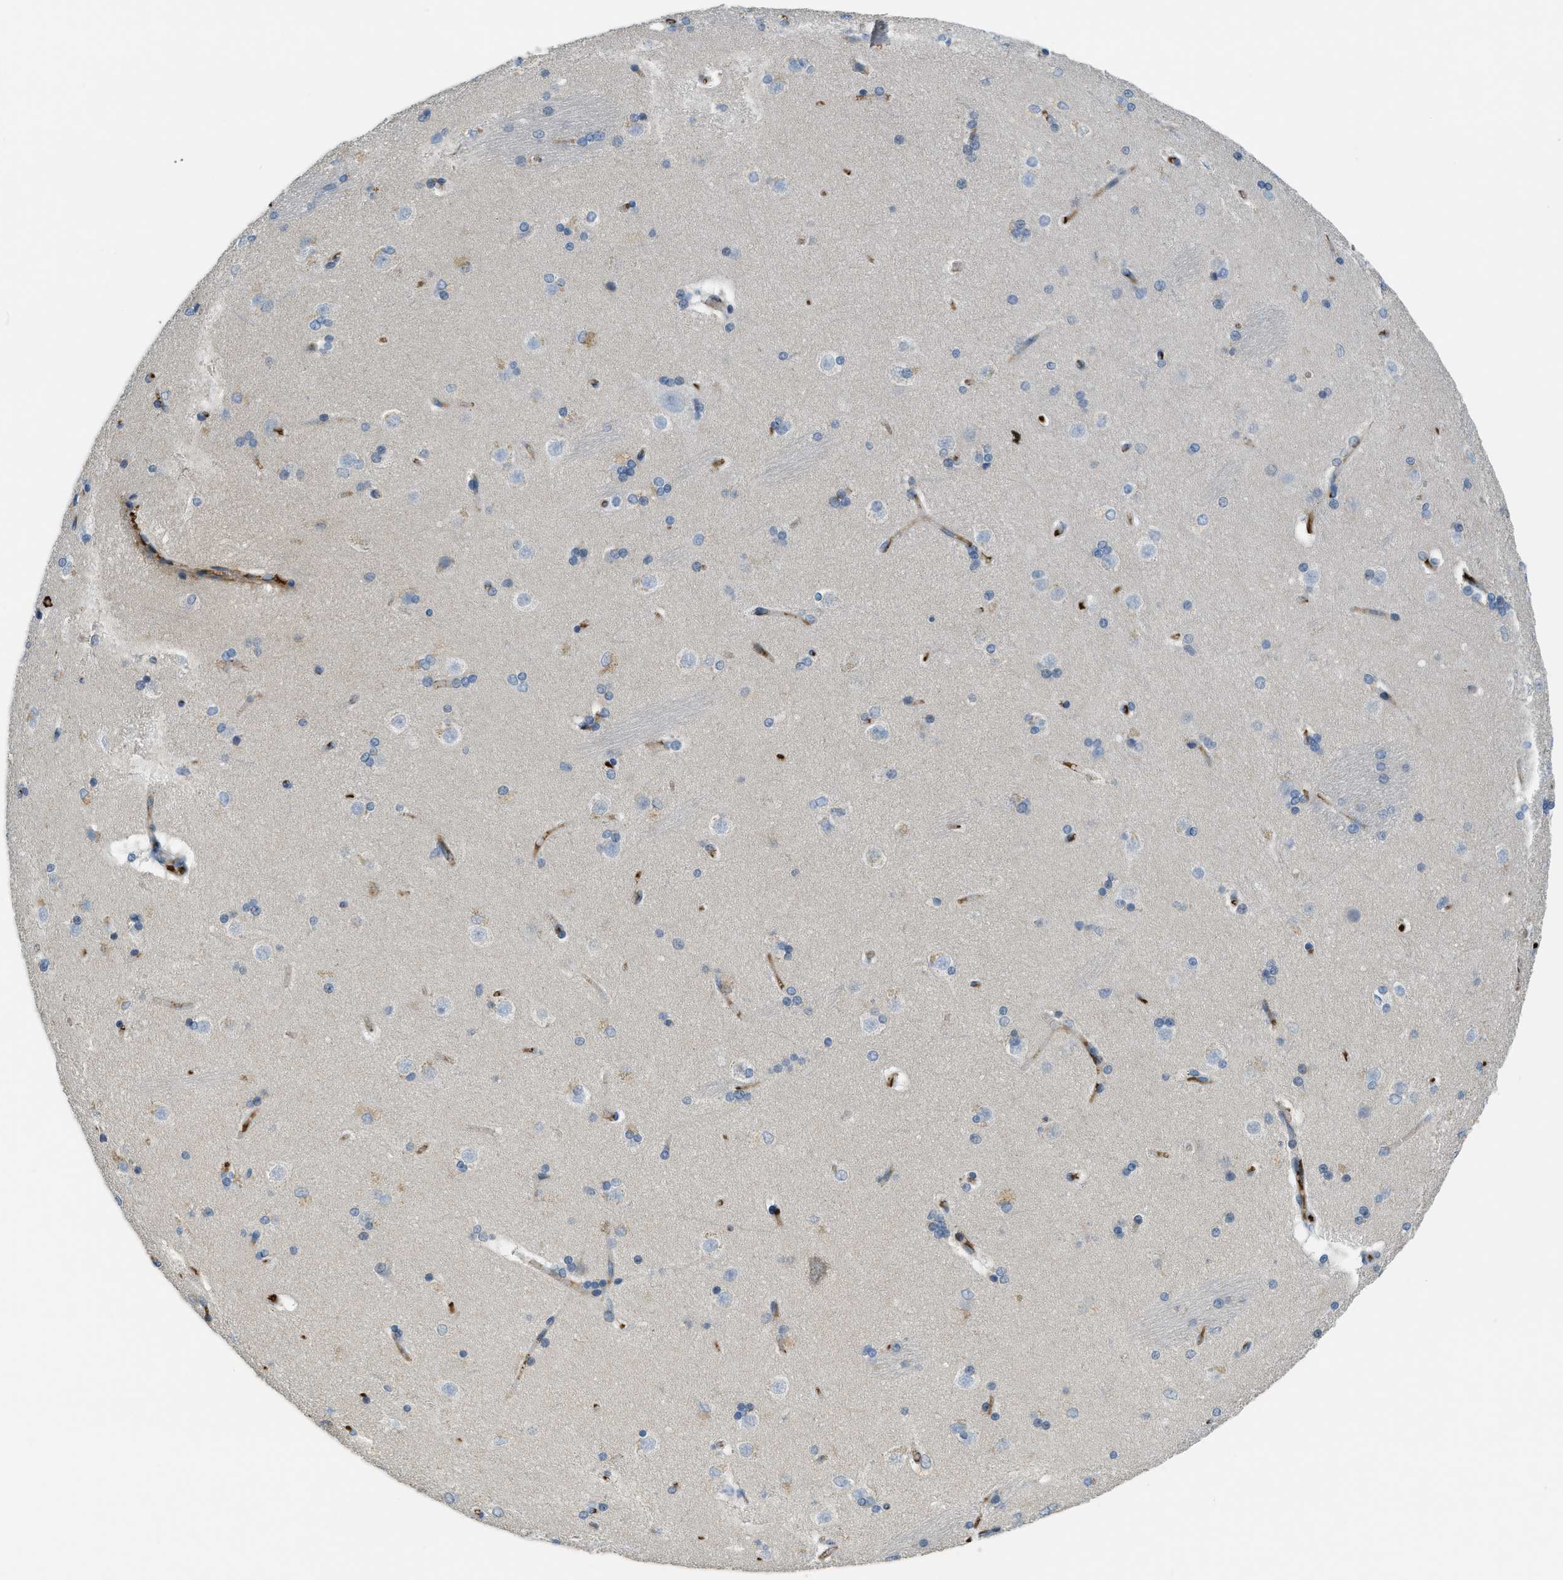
{"staining": {"intensity": "moderate", "quantity": "<25%", "location": "cytoplasmic/membranous"}, "tissue": "caudate", "cell_type": "Glial cells", "image_type": "normal", "snomed": [{"axis": "morphology", "description": "Normal tissue, NOS"}, {"axis": "topography", "description": "Lateral ventricle wall"}], "caption": "The micrograph reveals staining of benign caudate, revealing moderate cytoplasmic/membranous protein staining (brown color) within glial cells. Using DAB (brown) and hematoxylin (blue) stains, captured at high magnification using brightfield microscopy.", "gene": "PRTN3", "patient": {"sex": "female", "age": 19}}